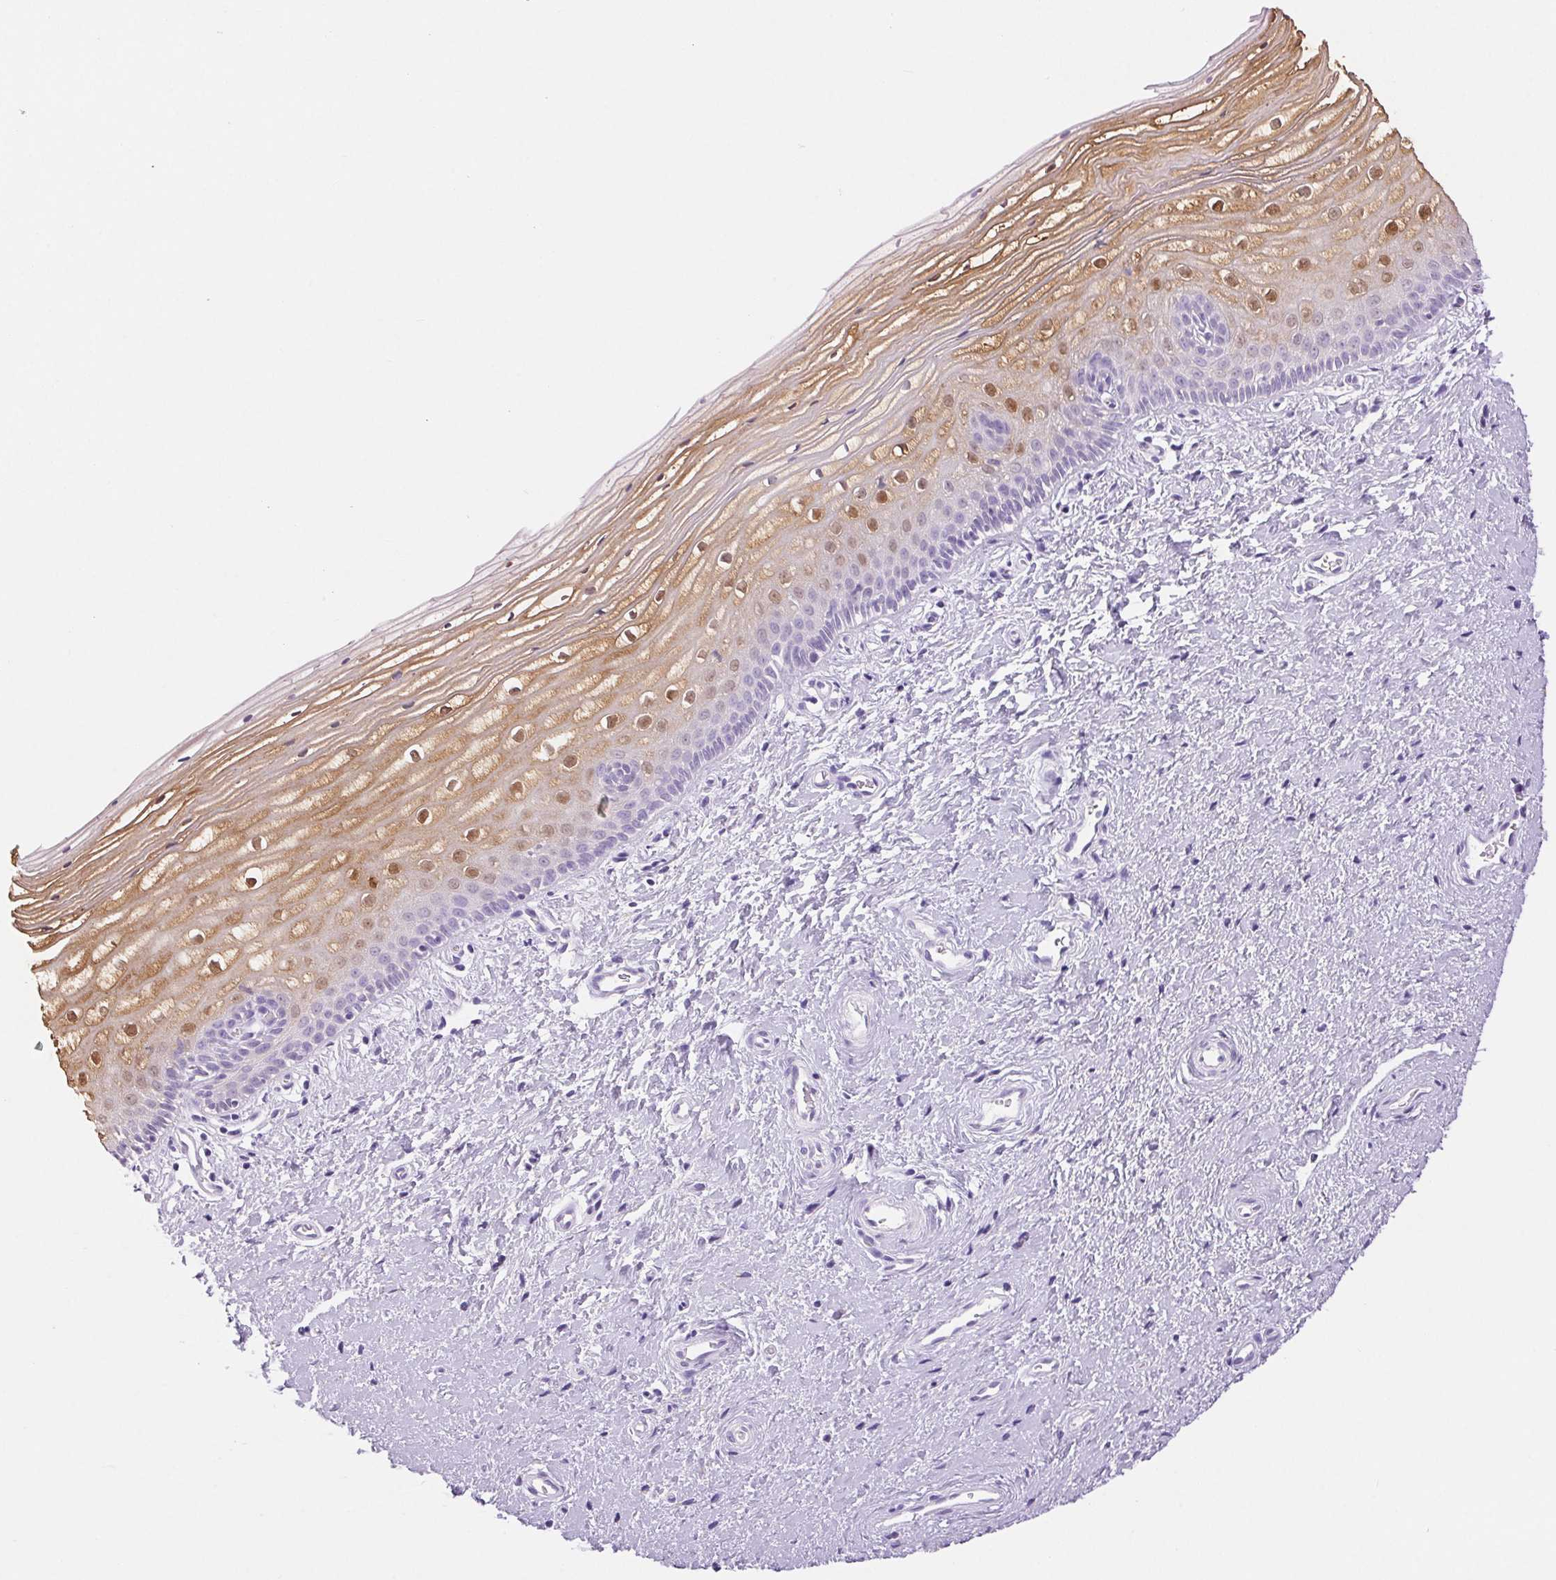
{"staining": {"intensity": "moderate", "quantity": "<25%", "location": "cytoplasmic/membranous,nuclear"}, "tissue": "vagina", "cell_type": "Squamous epithelial cells", "image_type": "normal", "snomed": [{"axis": "morphology", "description": "Normal tissue, NOS"}, {"axis": "topography", "description": "Vagina"}], "caption": "IHC micrograph of unremarkable vagina stained for a protein (brown), which exhibits low levels of moderate cytoplasmic/membranous,nuclear expression in approximately <25% of squamous epithelial cells.", "gene": "SERPINB3", "patient": {"sex": "female", "age": 39}}